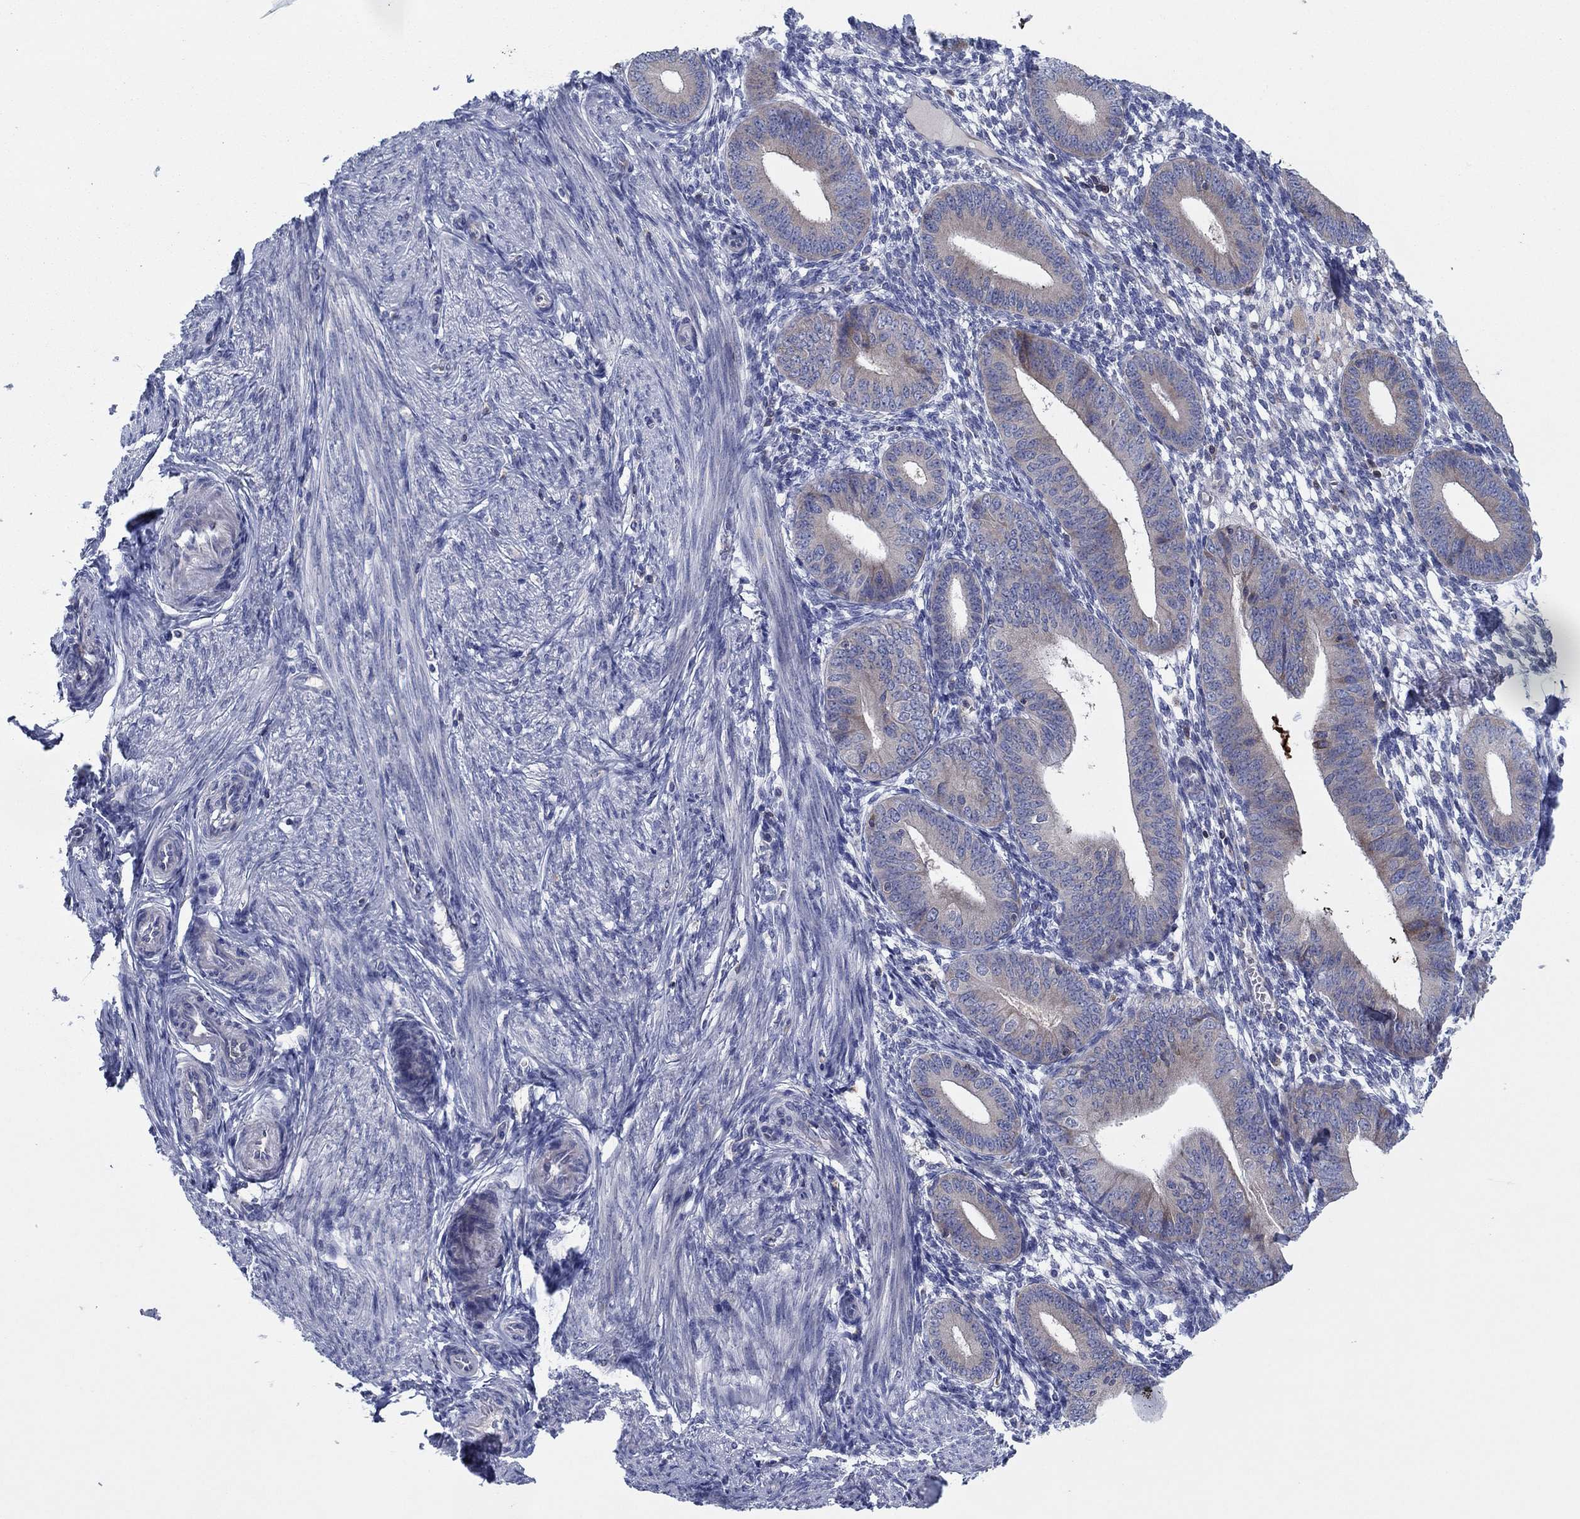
{"staining": {"intensity": "negative", "quantity": "none", "location": "none"}, "tissue": "endometrium", "cell_type": "Cells in endometrial stroma", "image_type": "normal", "snomed": [{"axis": "morphology", "description": "Normal tissue, NOS"}, {"axis": "topography", "description": "Endometrium"}], "caption": "High power microscopy histopathology image of an immunohistochemistry micrograph of normal endometrium, revealing no significant positivity in cells in endometrial stroma. Nuclei are stained in blue.", "gene": "PVR", "patient": {"sex": "female", "age": 39}}